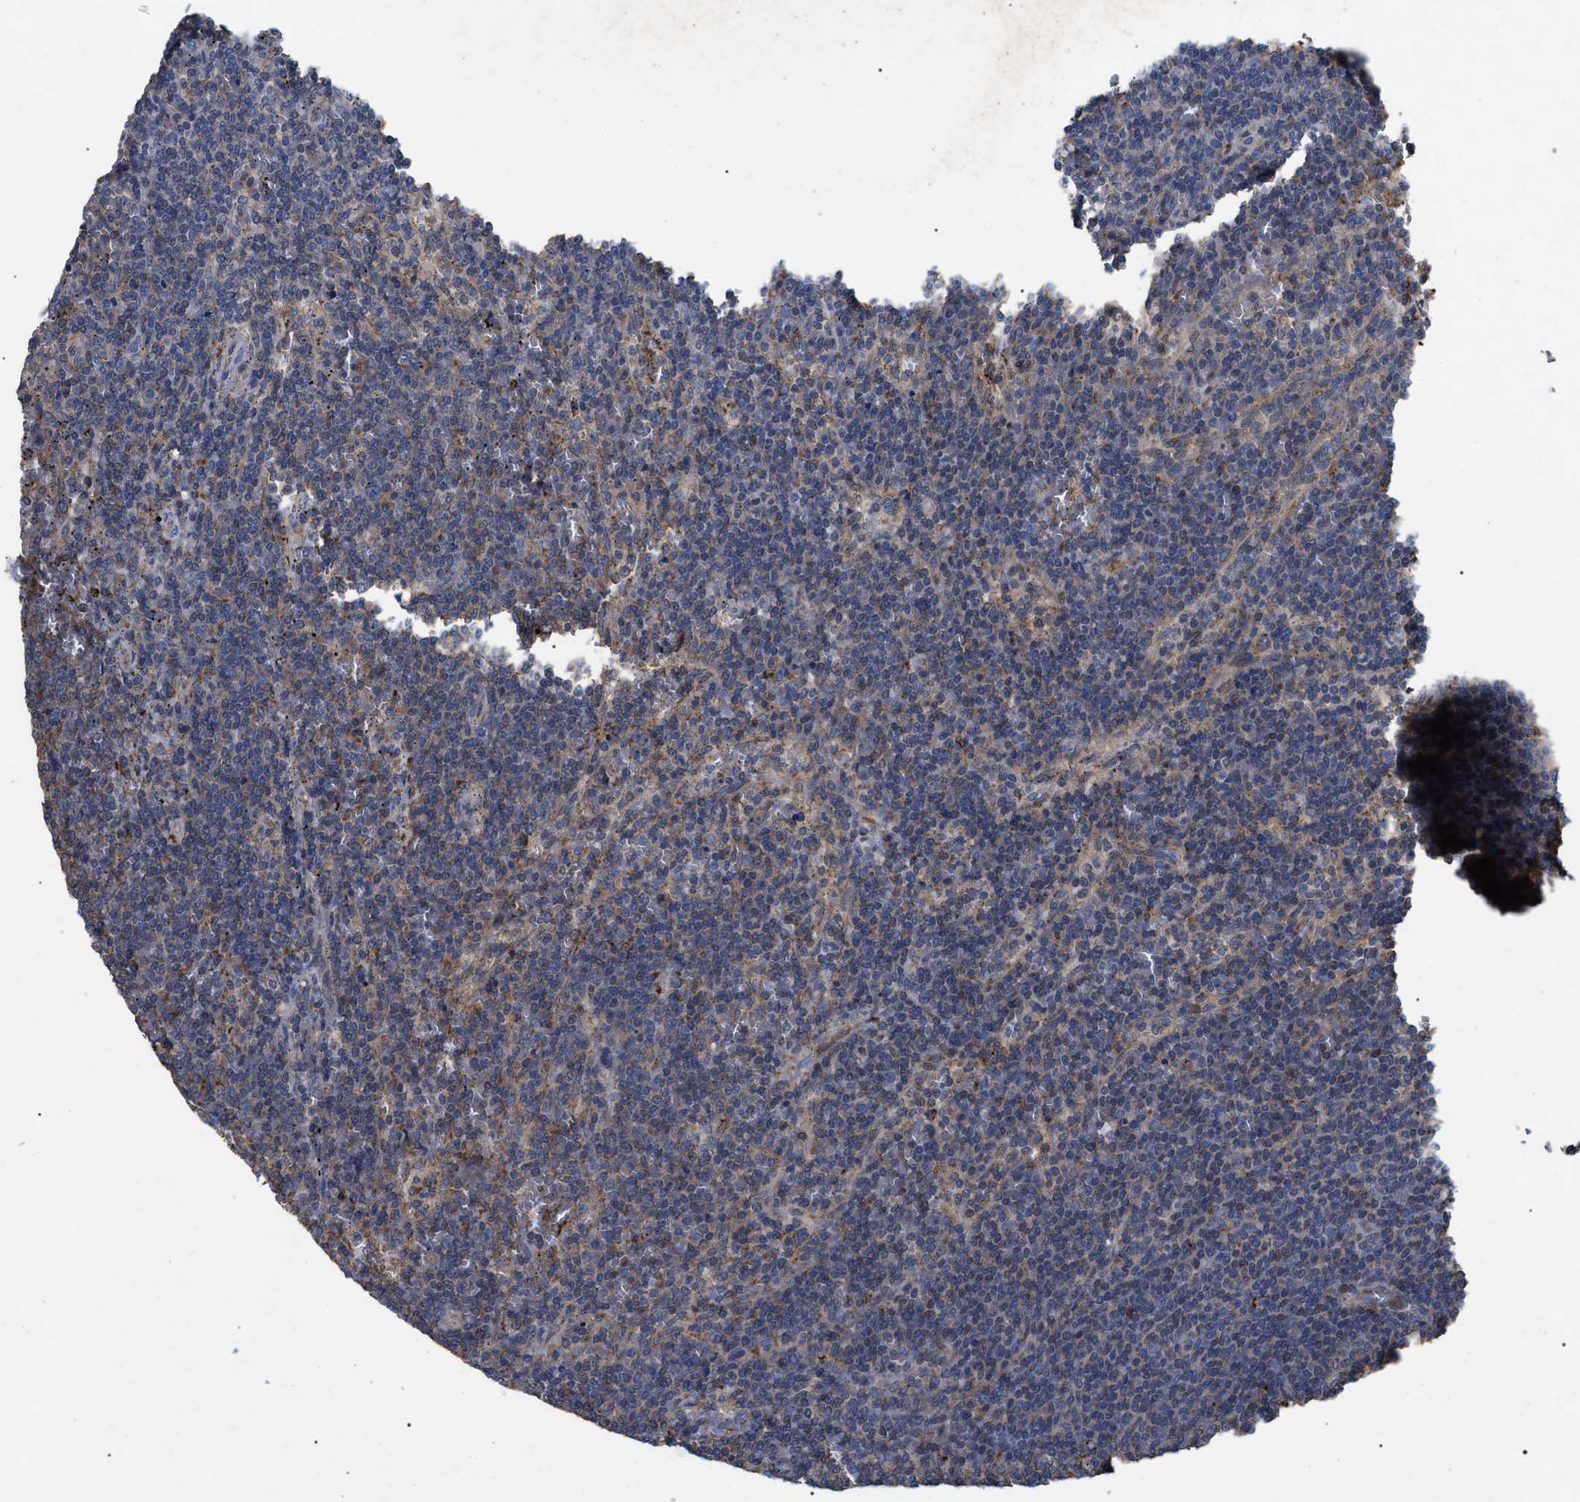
{"staining": {"intensity": "weak", "quantity": ">75%", "location": "cytoplasmic/membranous"}, "tissue": "lymphoma", "cell_type": "Tumor cells", "image_type": "cancer", "snomed": [{"axis": "morphology", "description": "Malignant lymphoma, non-Hodgkin's type, Low grade"}, {"axis": "topography", "description": "Spleen"}], "caption": "The photomicrograph exhibits immunohistochemical staining of low-grade malignant lymphoma, non-Hodgkin's type. There is weak cytoplasmic/membranous positivity is present in approximately >75% of tumor cells. The protein is stained brown, and the nuclei are stained in blue (DAB (3,3'-diaminobenzidine) IHC with brightfield microscopy, high magnification).", "gene": "FAM171A2", "patient": {"sex": "female", "age": 50}}